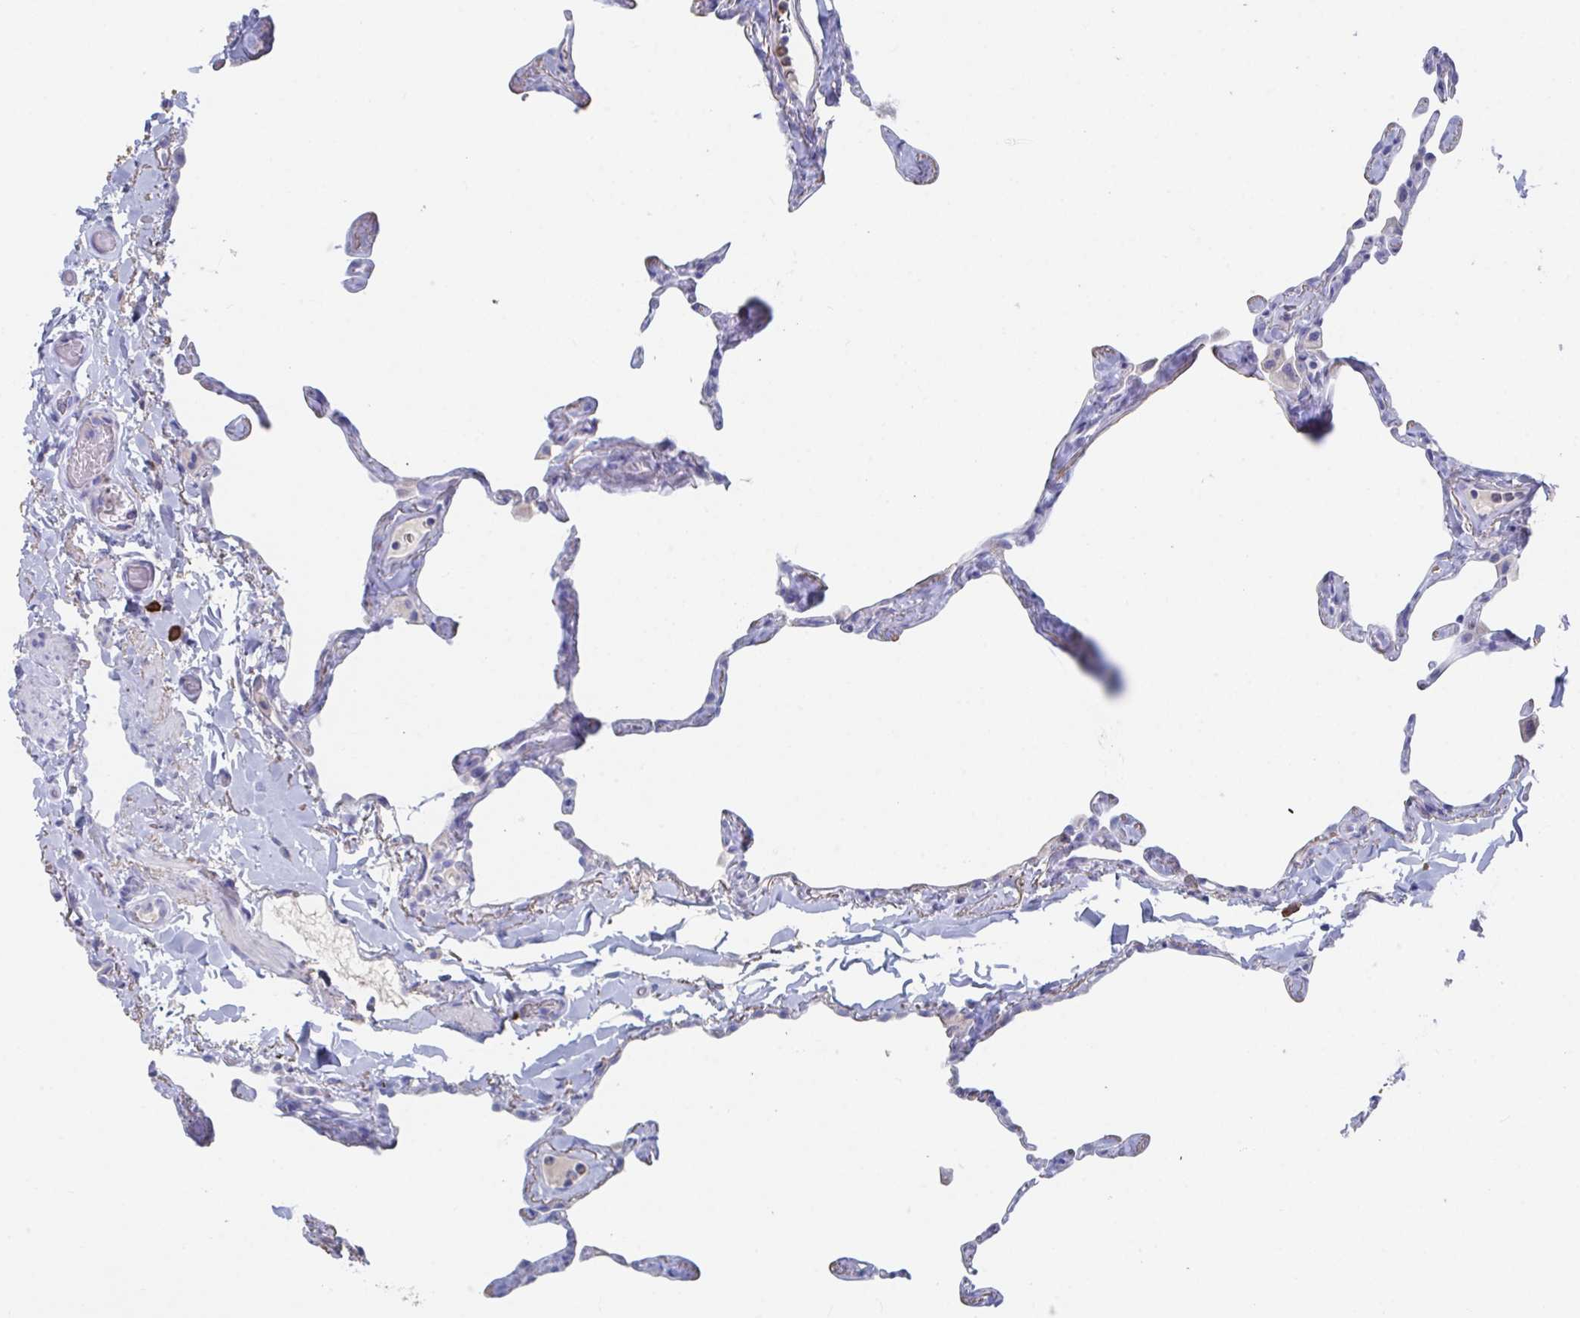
{"staining": {"intensity": "negative", "quantity": "none", "location": "none"}, "tissue": "lung", "cell_type": "Alveolar cells", "image_type": "normal", "snomed": [{"axis": "morphology", "description": "Normal tissue, NOS"}, {"axis": "topography", "description": "Lung"}], "caption": "Image shows no significant protein positivity in alveolar cells of unremarkable lung. (Immunohistochemistry, brightfield microscopy, high magnification).", "gene": "KCNK5", "patient": {"sex": "male", "age": 65}}